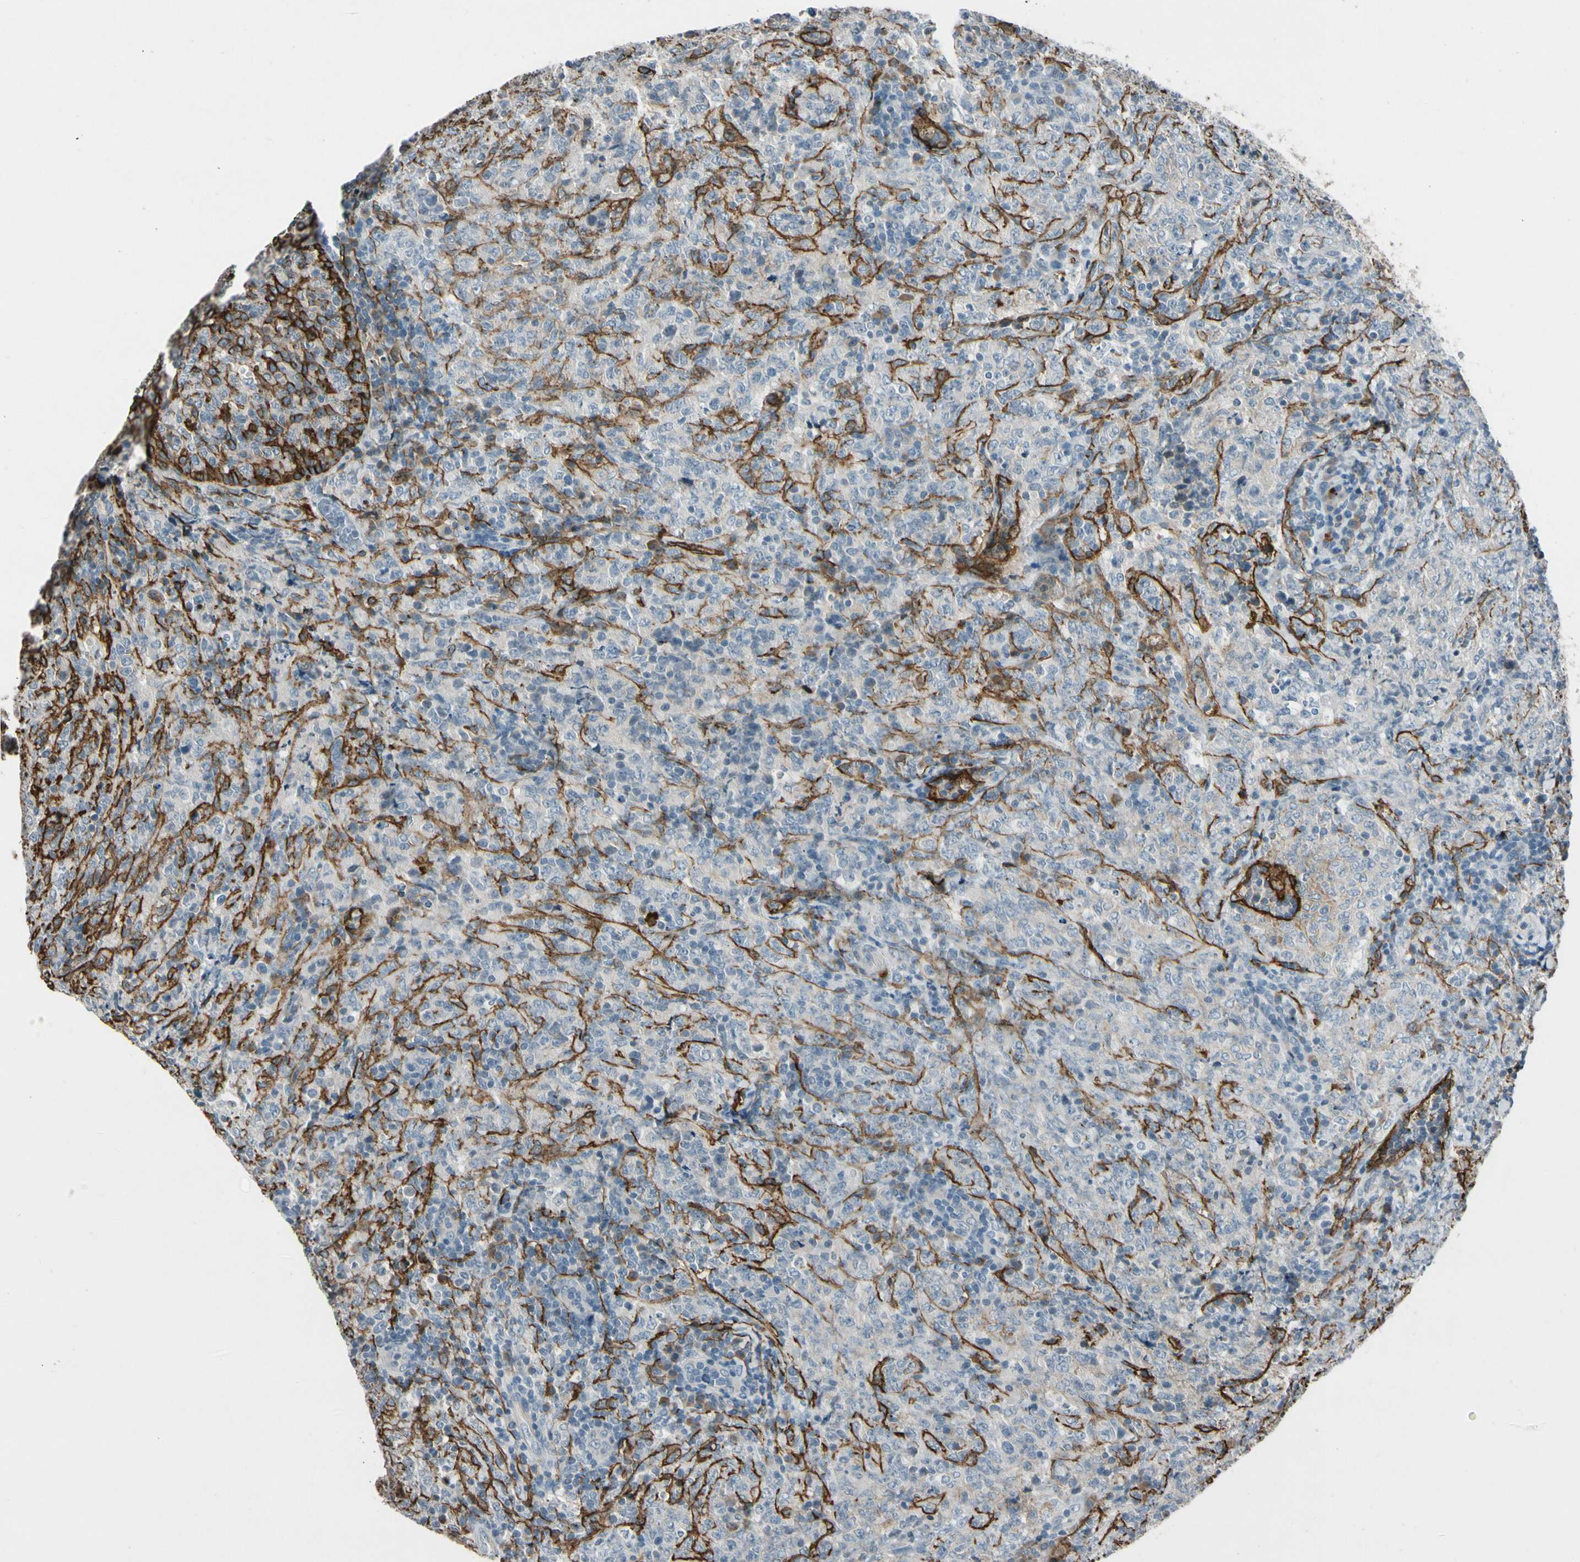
{"staining": {"intensity": "negative", "quantity": "none", "location": "none"}, "tissue": "lymphoma", "cell_type": "Tumor cells", "image_type": "cancer", "snomed": [{"axis": "morphology", "description": "Malignant lymphoma, non-Hodgkin's type, High grade"}, {"axis": "topography", "description": "Tonsil"}], "caption": "The photomicrograph displays no significant positivity in tumor cells of lymphoma.", "gene": "PDPN", "patient": {"sex": "female", "age": 36}}